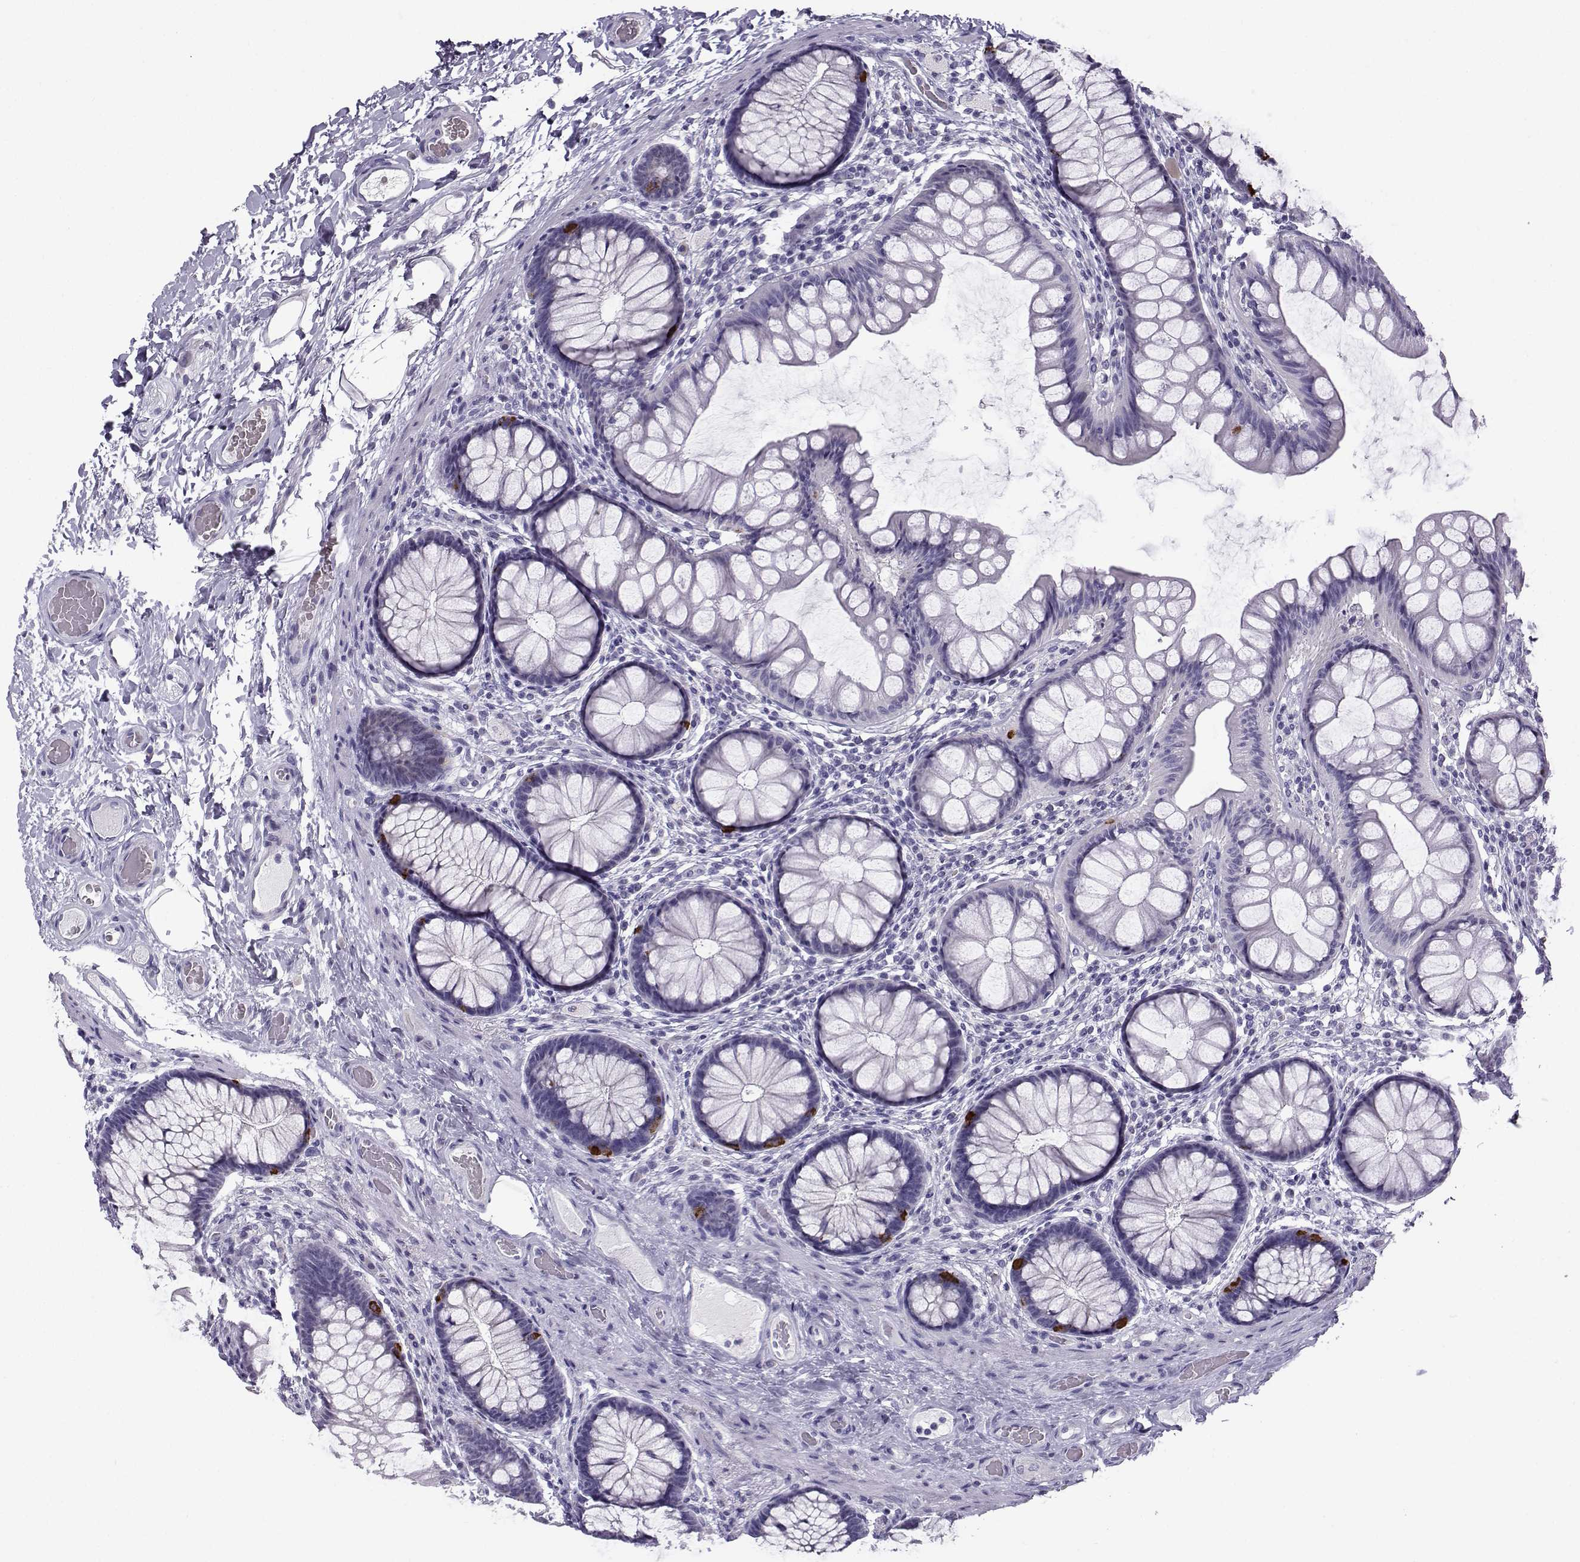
{"staining": {"intensity": "negative", "quantity": "none", "location": "none"}, "tissue": "colon", "cell_type": "Endothelial cells", "image_type": "normal", "snomed": [{"axis": "morphology", "description": "Normal tissue, NOS"}, {"axis": "topography", "description": "Colon"}], "caption": "Protein analysis of normal colon shows no significant positivity in endothelial cells.", "gene": "ZBTB8B", "patient": {"sex": "female", "age": 65}}